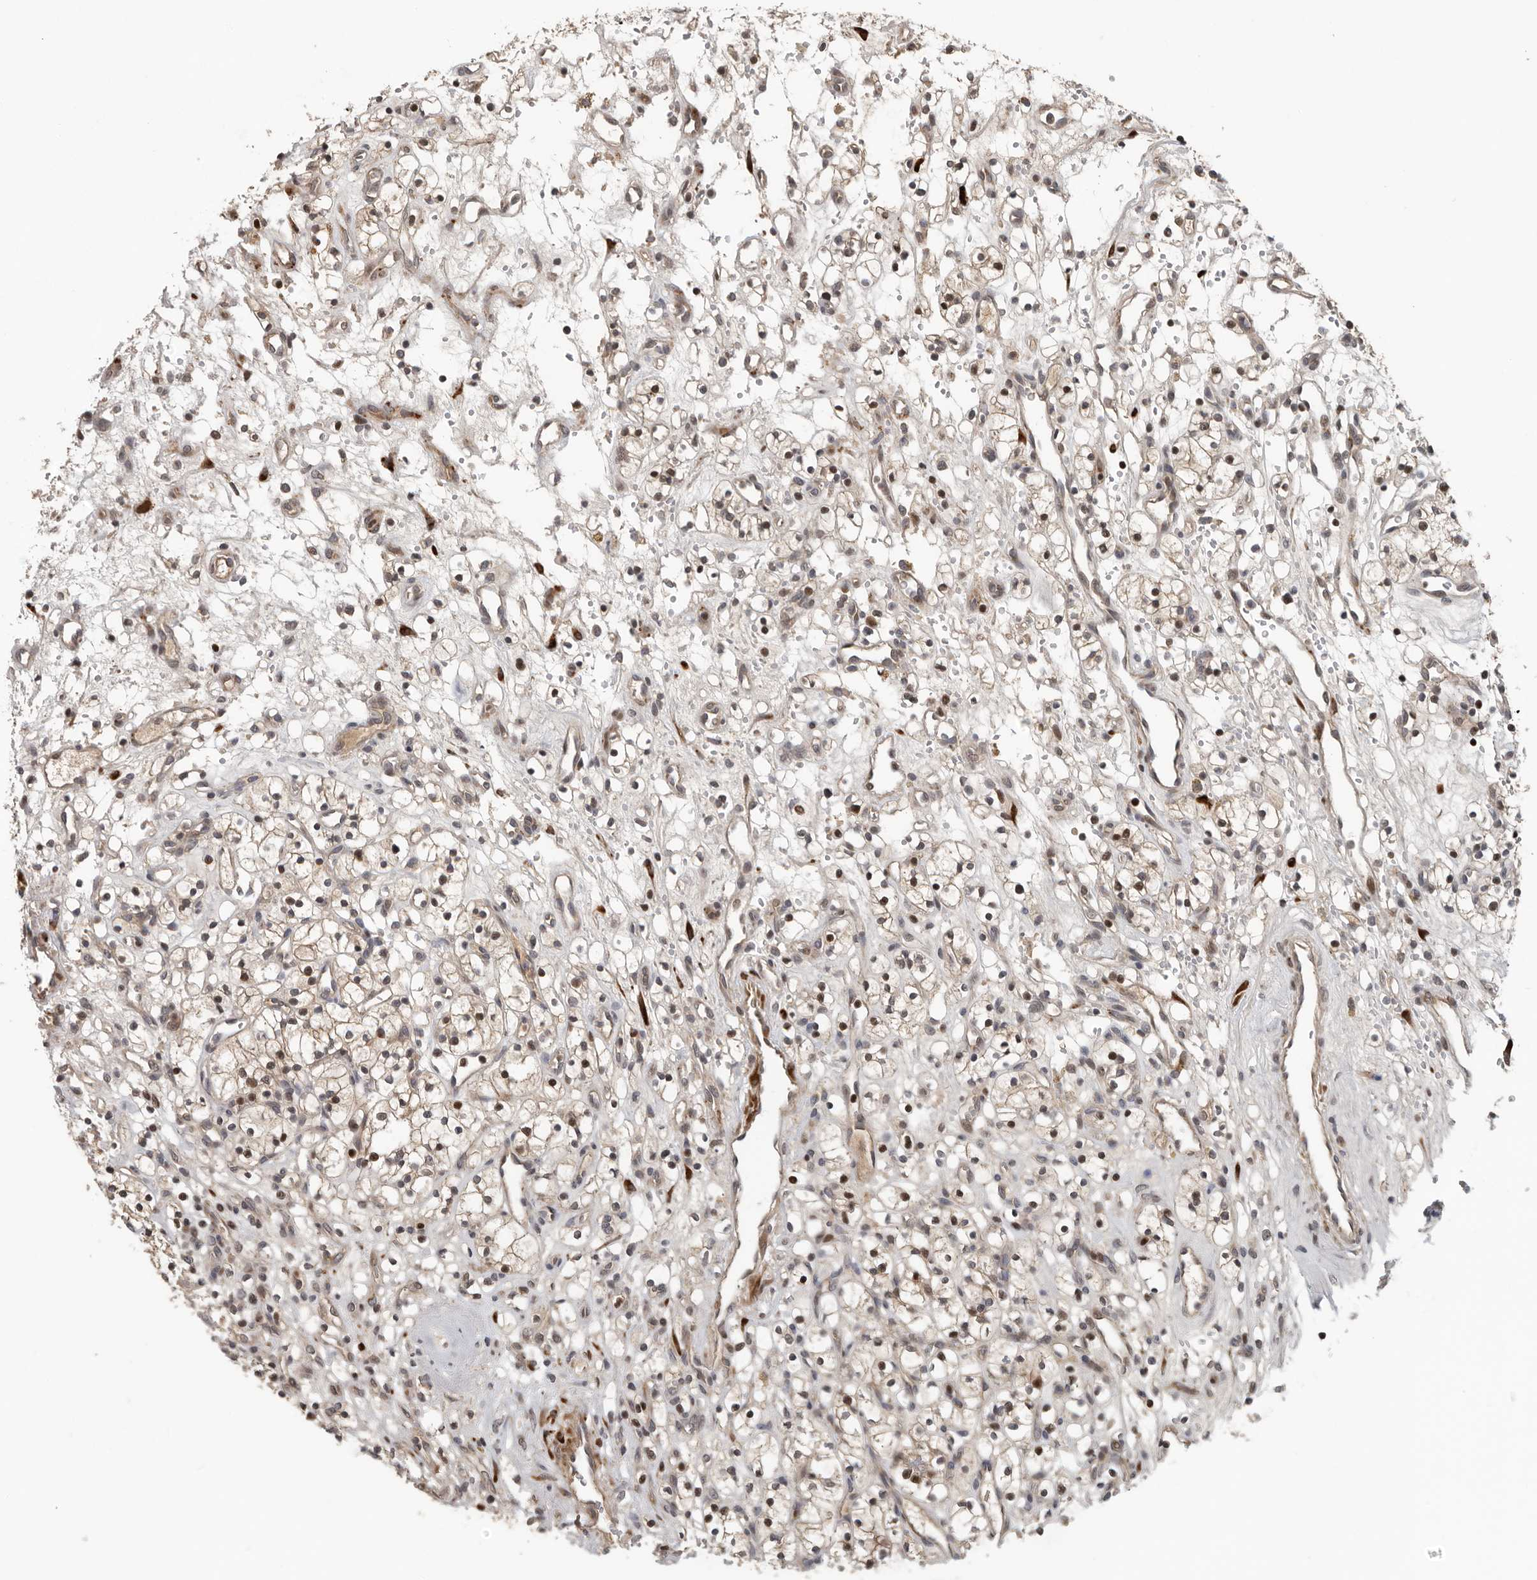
{"staining": {"intensity": "moderate", "quantity": ">75%", "location": "cytoplasmic/membranous,nuclear"}, "tissue": "renal cancer", "cell_type": "Tumor cells", "image_type": "cancer", "snomed": [{"axis": "morphology", "description": "Adenocarcinoma, NOS"}, {"axis": "topography", "description": "Kidney"}], "caption": "There is medium levels of moderate cytoplasmic/membranous and nuclear expression in tumor cells of renal adenocarcinoma, as demonstrated by immunohistochemical staining (brown color).", "gene": "HENMT1", "patient": {"sex": "female", "age": 57}}